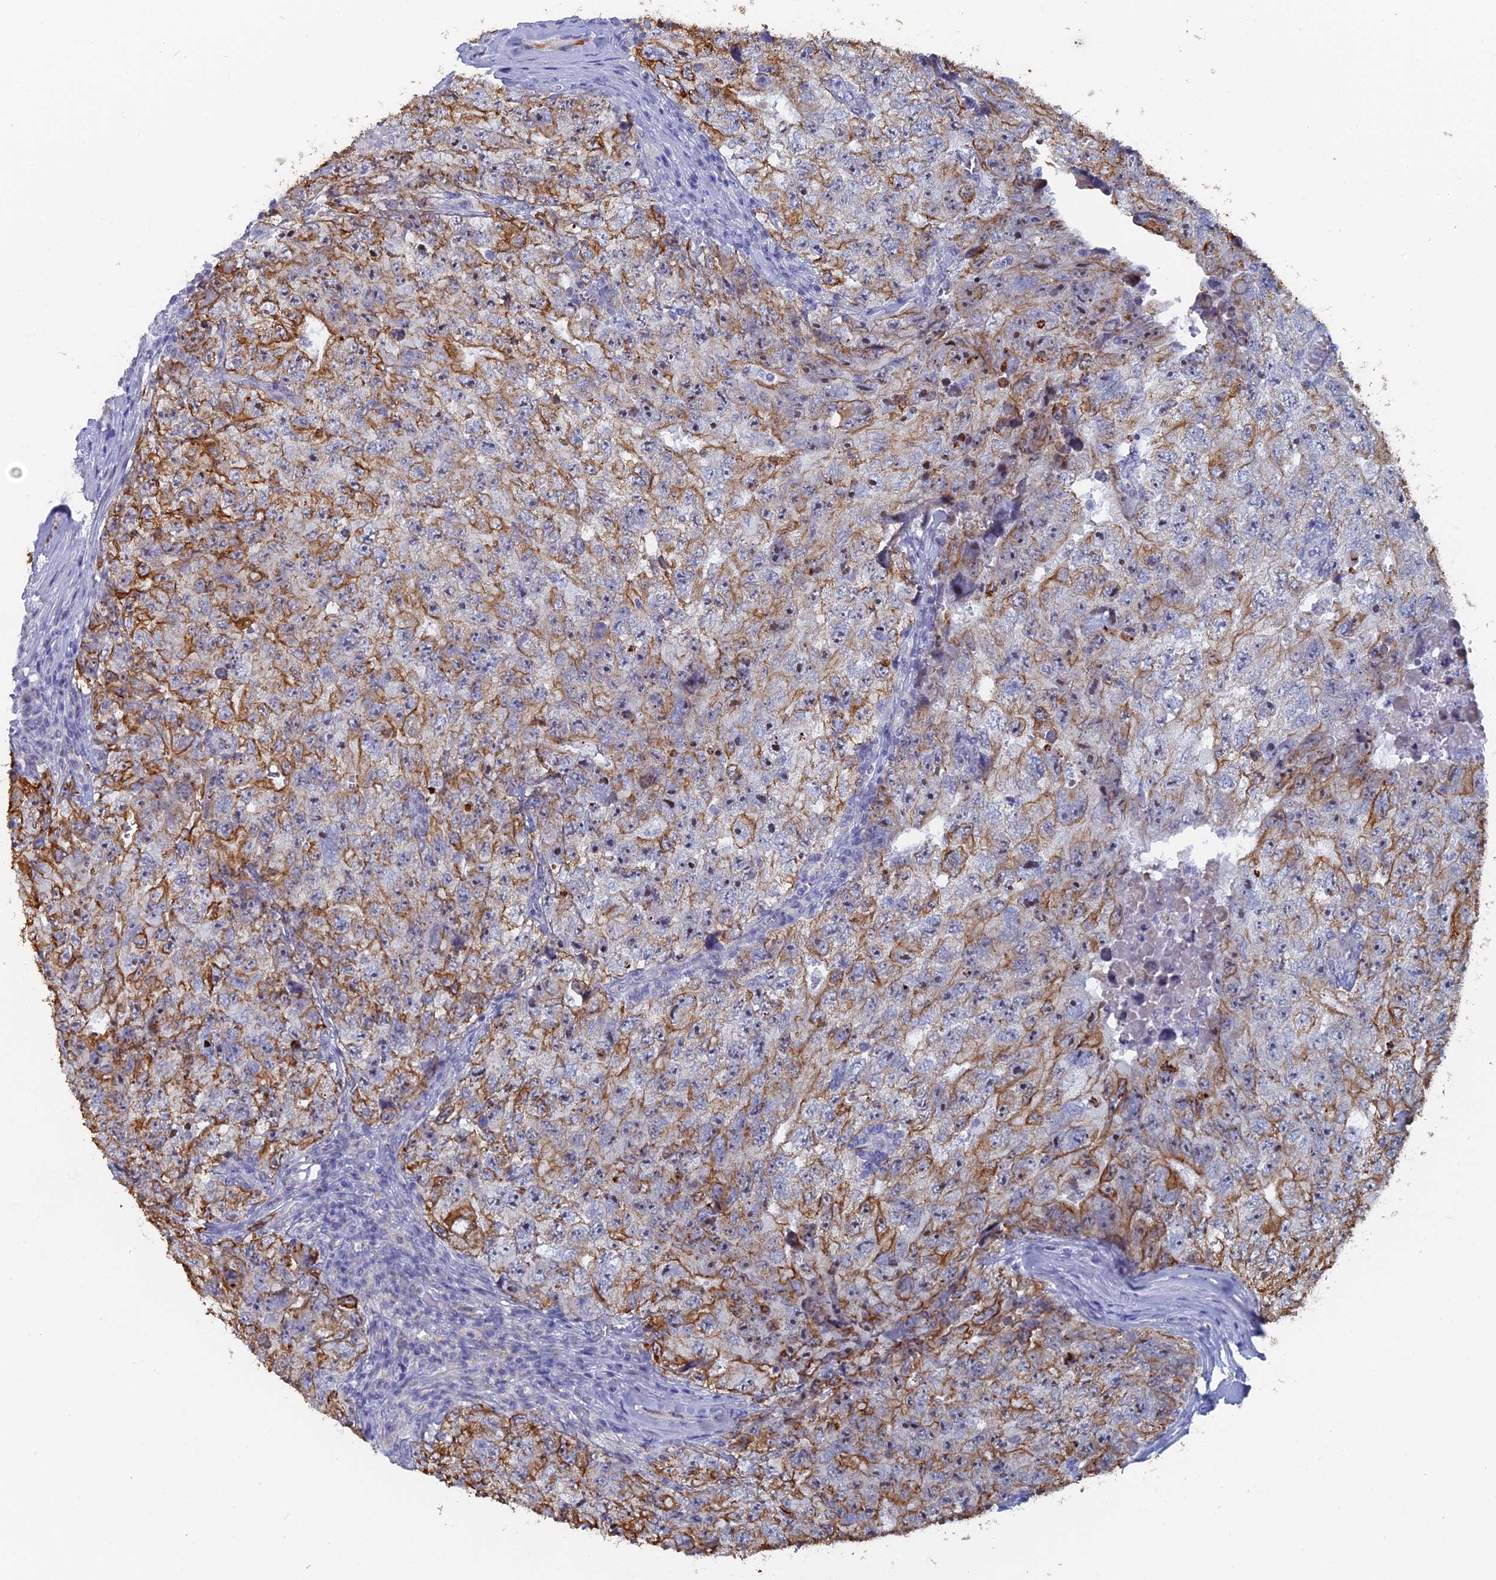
{"staining": {"intensity": "moderate", "quantity": "25%-75%", "location": "cytoplasmic/membranous"}, "tissue": "testis cancer", "cell_type": "Tumor cells", "image_type": "cancer", "snomed": [{"axis": "morphology", "description": "Carcinoma, Embryonal, NOS"}, {"axis": "topography", "description": "Testis"}], "caption": "High-magnification brightfield microscopy of testis cancer (embryonal carcinoma) stained with DAB (brown) and counterstained with hematoxylin (blue). tumor cells exhibit moderate cytoplasmic/membranous positivity is identified in about25%-75% of cells.", "gene": "SRFBP1", "patient": {"sex": "male", "age": 17}}